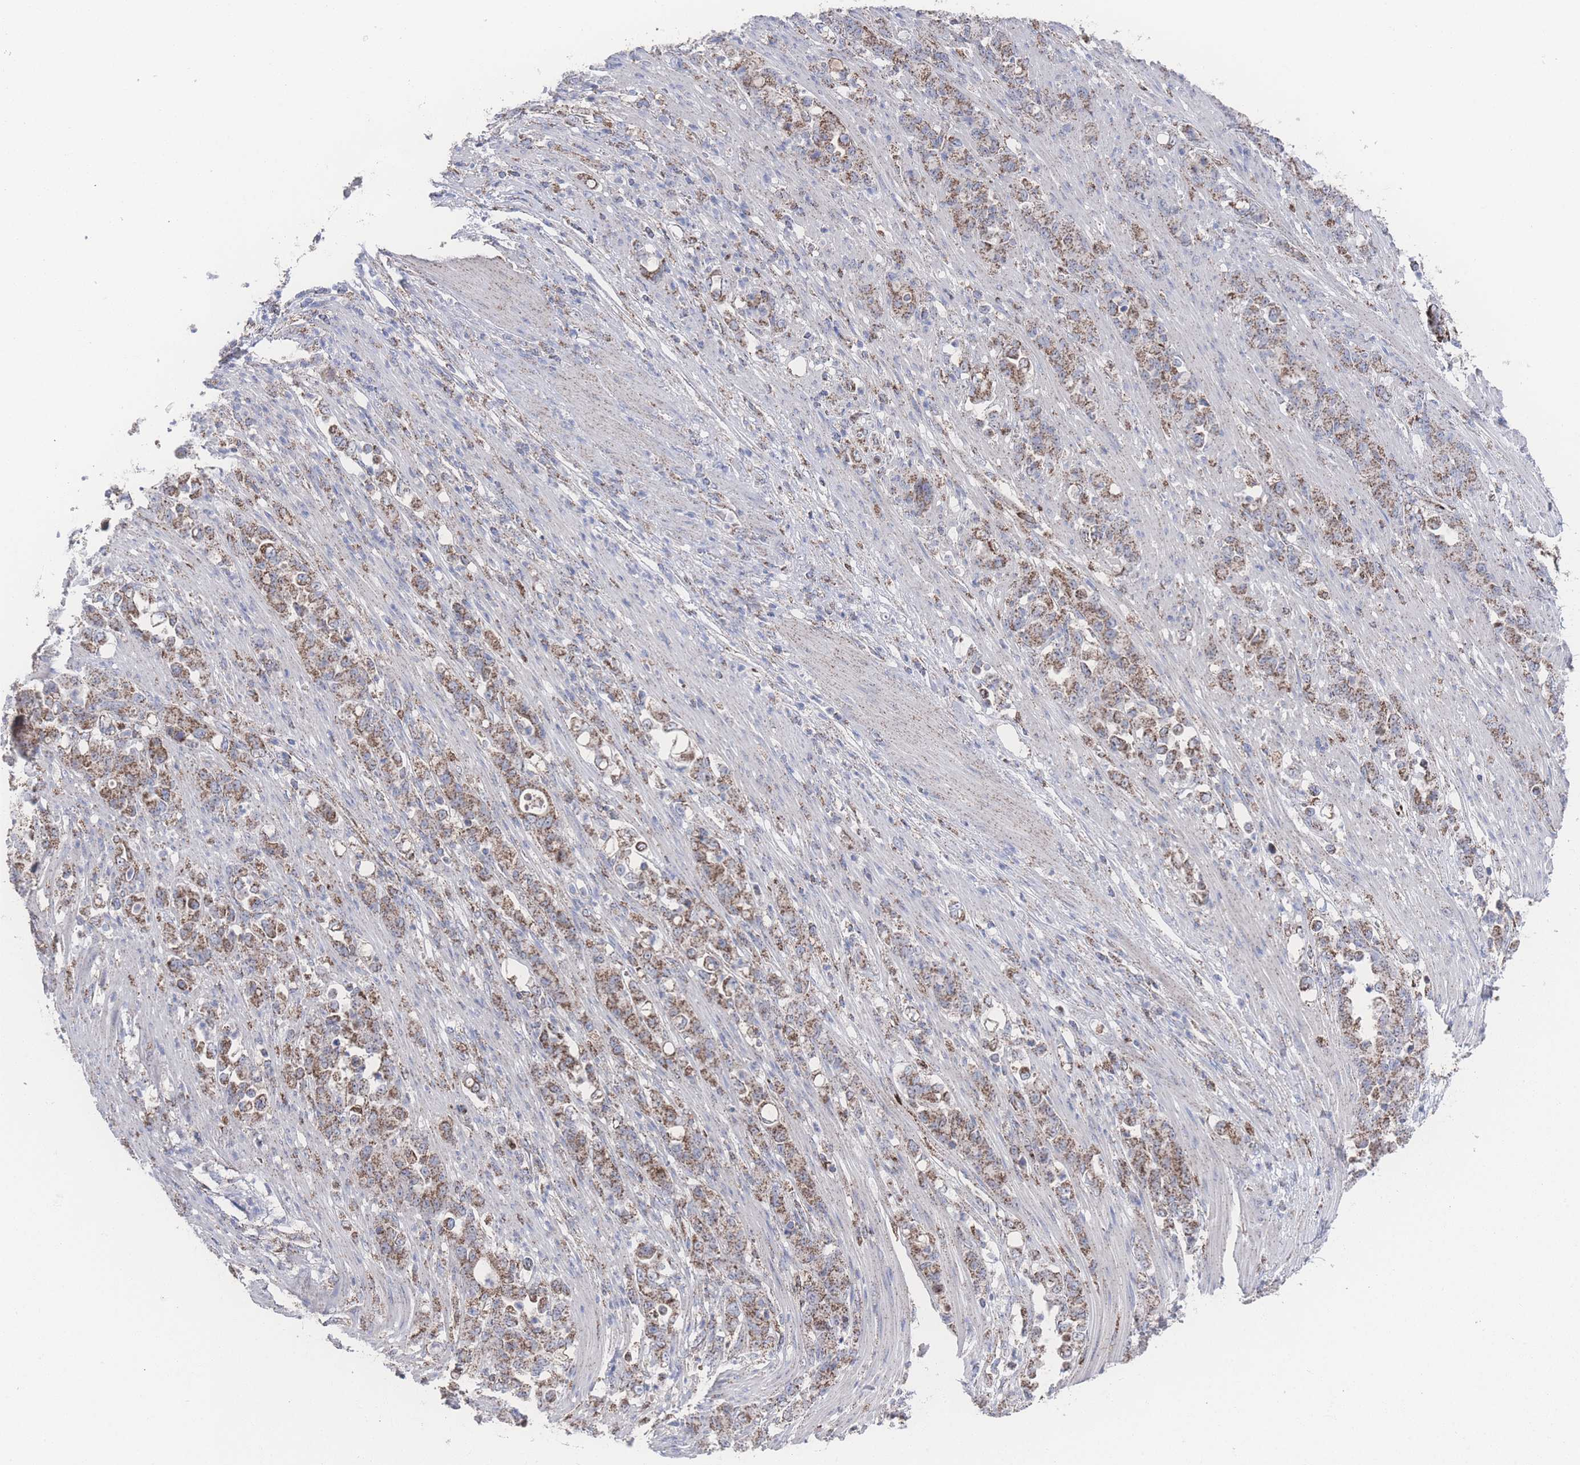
{"staining": {"intensity": "moderate", "quantity": ">75%", "location": "cytoplasmic/membranous"}, "tissue": "stomach cancer", "cell_type": "Tumor cells", "image_type": "cancer", "snomed": [{"axis": "morphology", "description": "Normal tissue, NOS"}, {"axis": "morphology", "description": "Adenocarcinoma, NOS"}, {"axis": "topography", "description": "Stomach"}], "caption": "Stomach cancer stained for a protein (brown) reveals moderate cytoplasmic/membranous positive expression in about >75% of tumor cells.", "gene": "PEX14", "patient": {"sex": "female", "age": 79}}